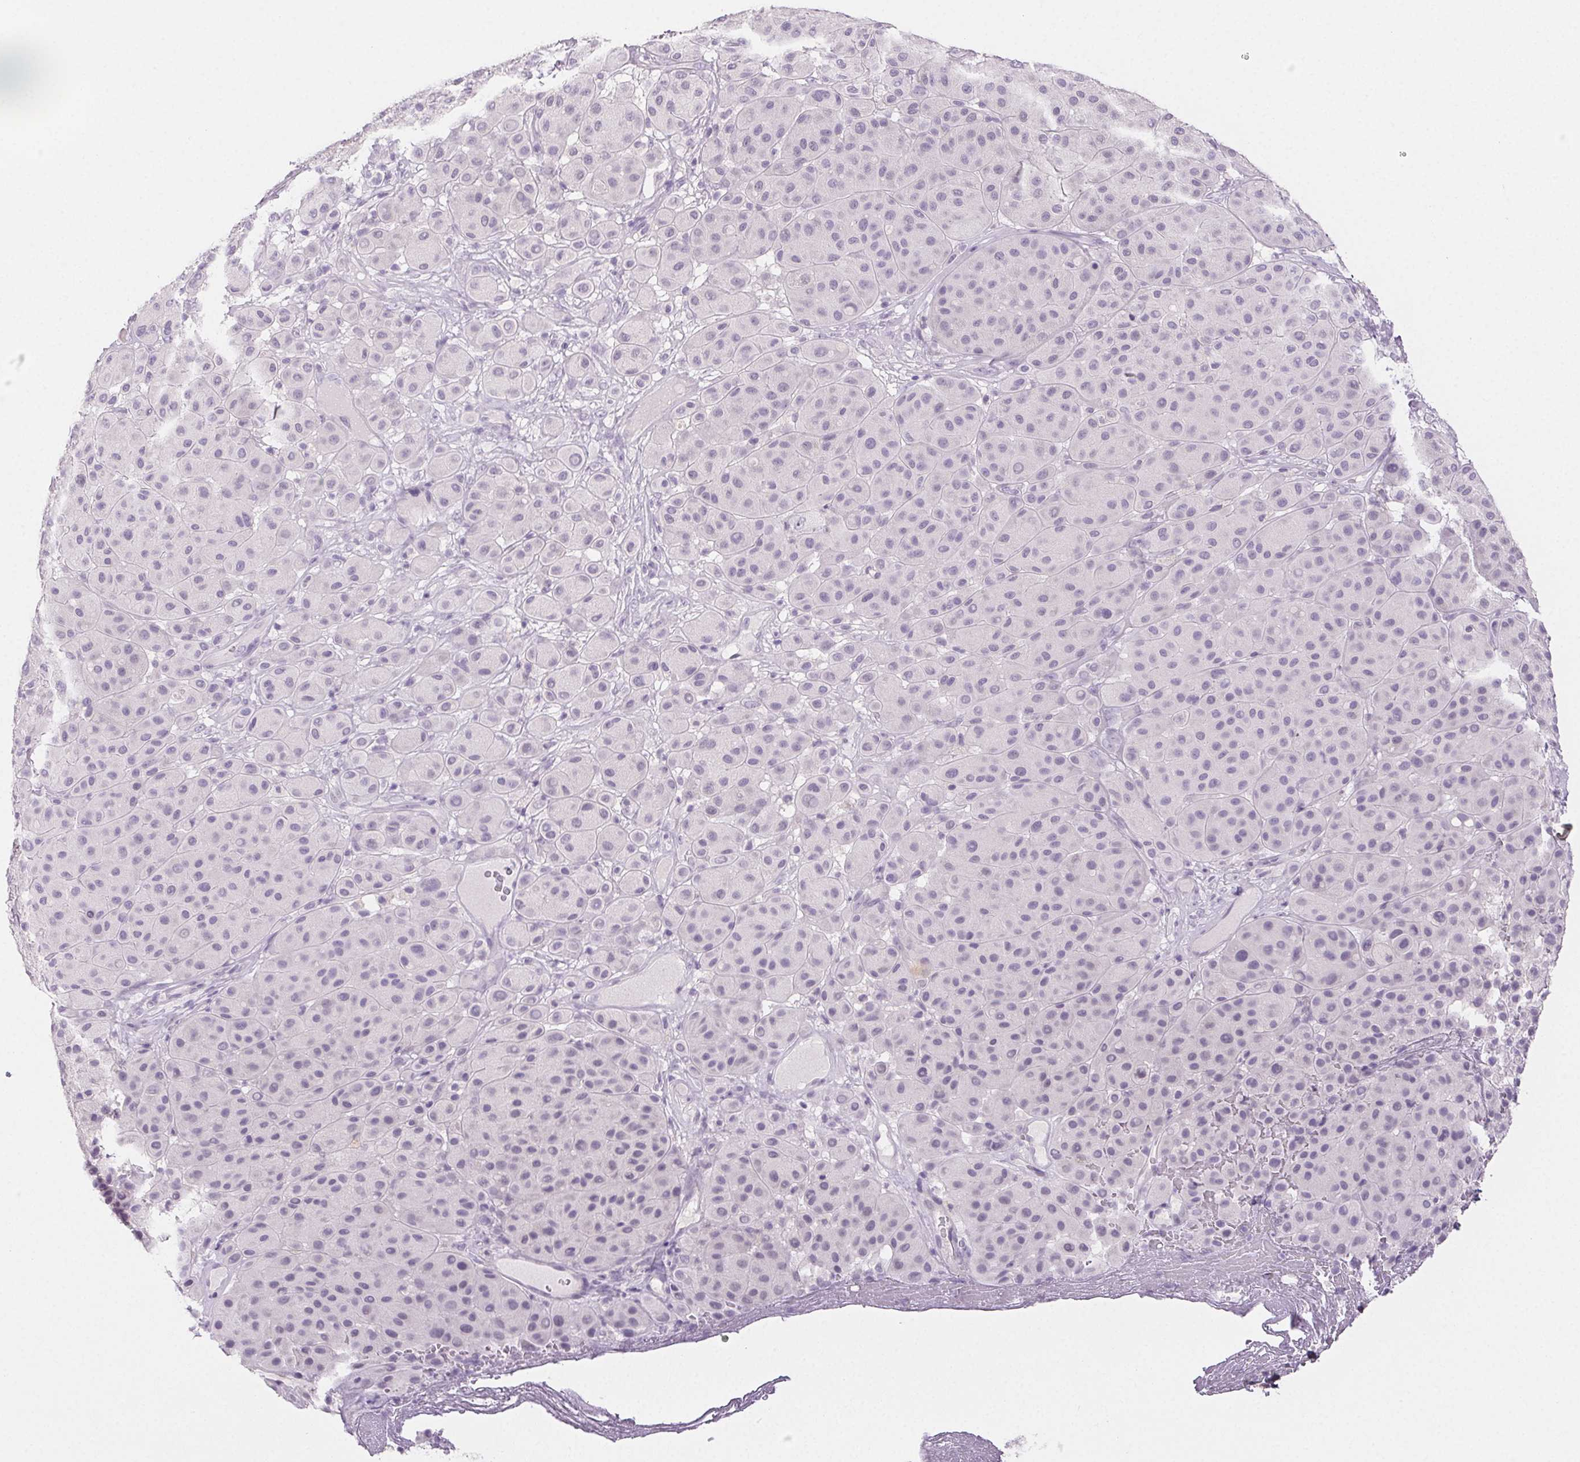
{"staining": {"intensity": "negative", "quantity": "none", "location": "none"}, "tissue": "melanoma", "cell_type": "Tumor cells", "image_type": "cancer", "snomed": [{"axis": "morphology", "description": "Malignant melanoma, Metastatic site"}, {"axis": "topography", "description": "Smooth muscle"}], "caption": "Immunohistochemical staining of malignant melanoma (metastatic site) exhibits no significant staining in tumor cells.", "gene": "PI3", "patient": {"sex": "male", "age": 41}}